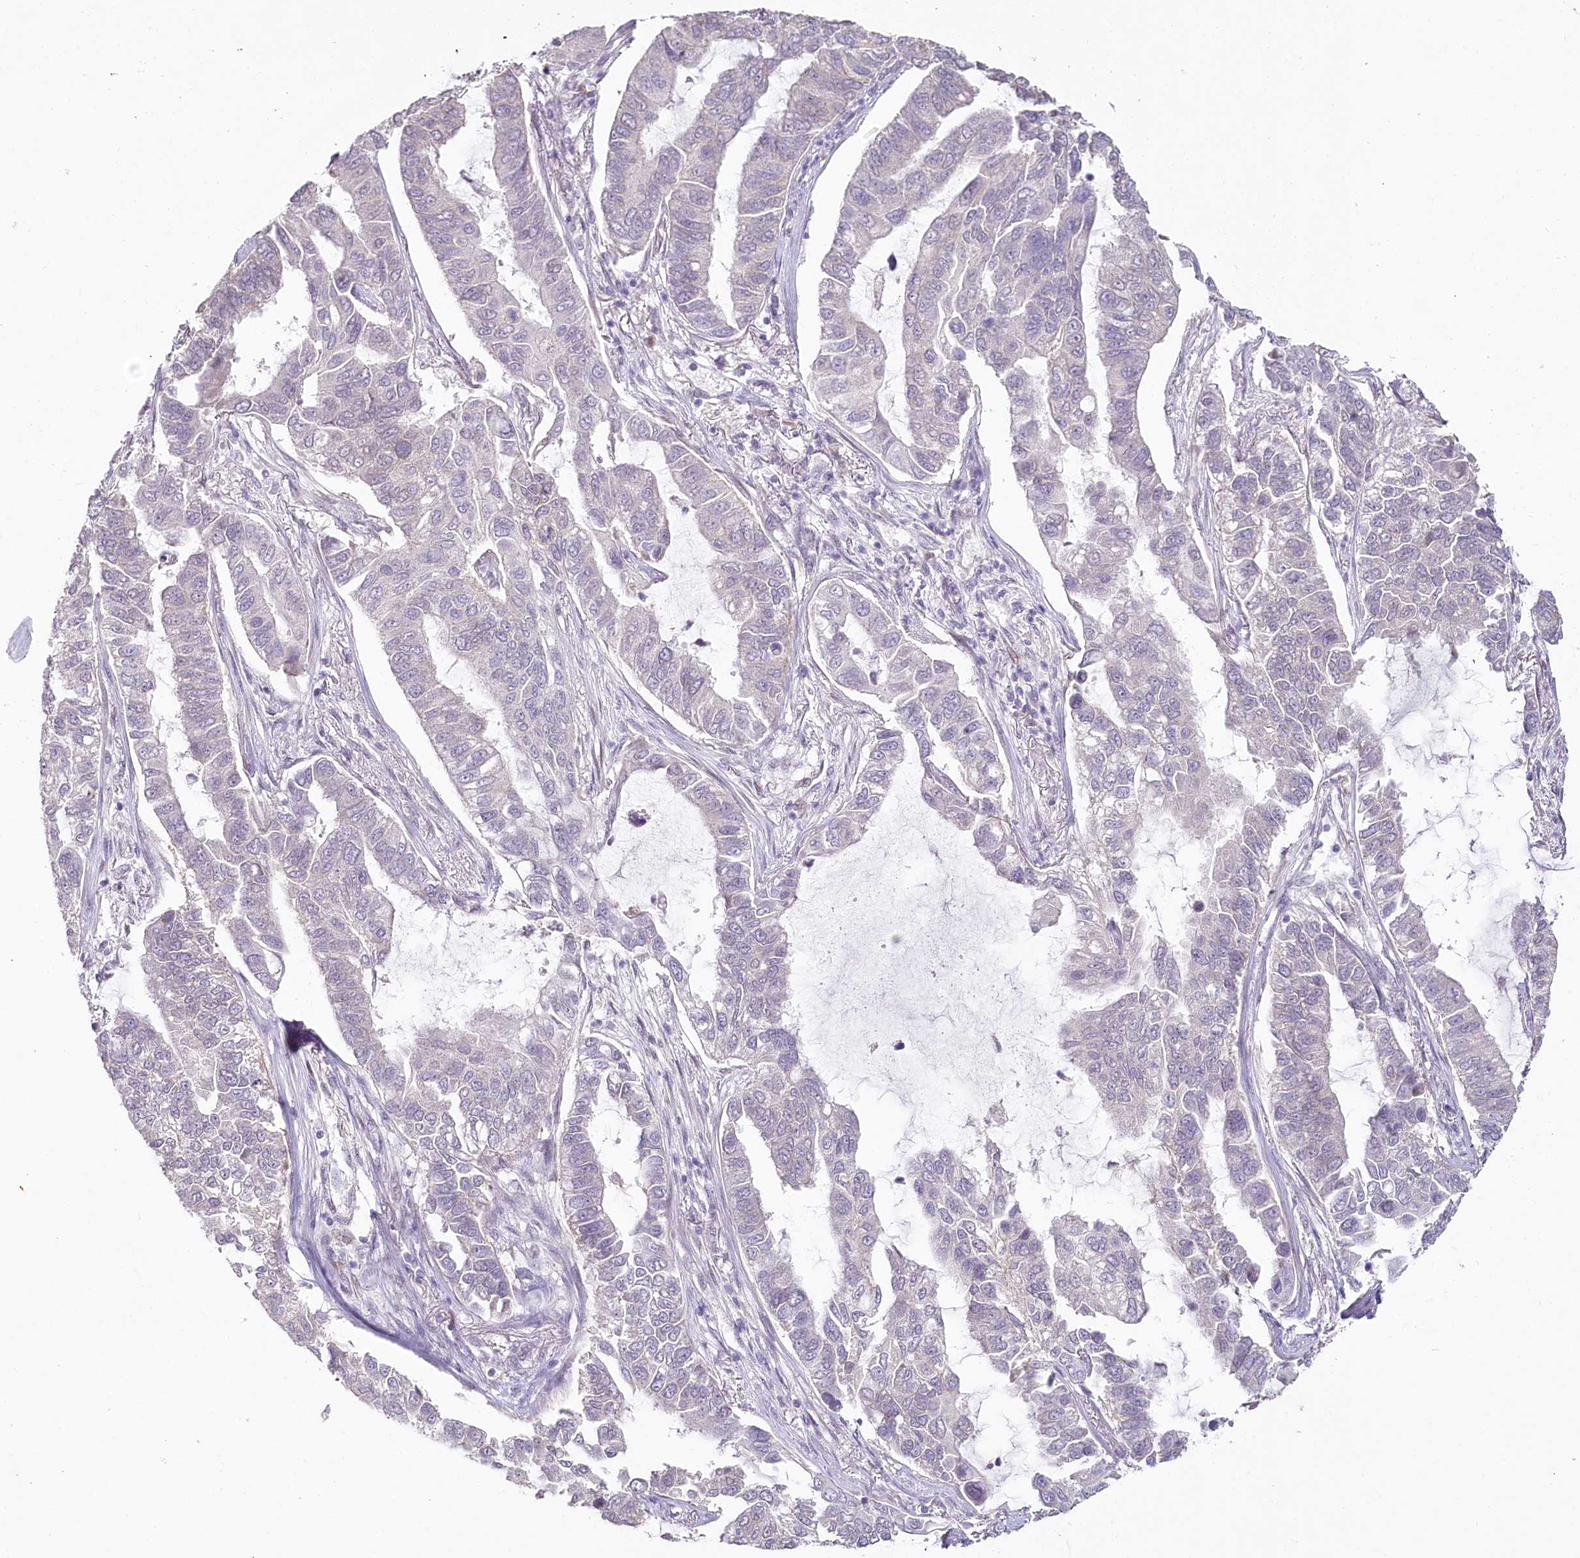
{"staining": {"intensity": "negative", "quantity": "none", "location": "none"}, "tissue": "lung cancer", "cell_type": "Tumor cells", "image_type": "cancer", "snomed": [{"axis": "morphology", "description": "Adenocarcinoma, NOS"}, {"axis": "topography", "description": "Lung"}], "caption": "A high-resolution micrograph shows IHC staining of lung adenocarcinoma, which demonstrates no significant positivity in tumor cells.", "gene": "HPD", "patient": {"sex": "male", "age": 64}}